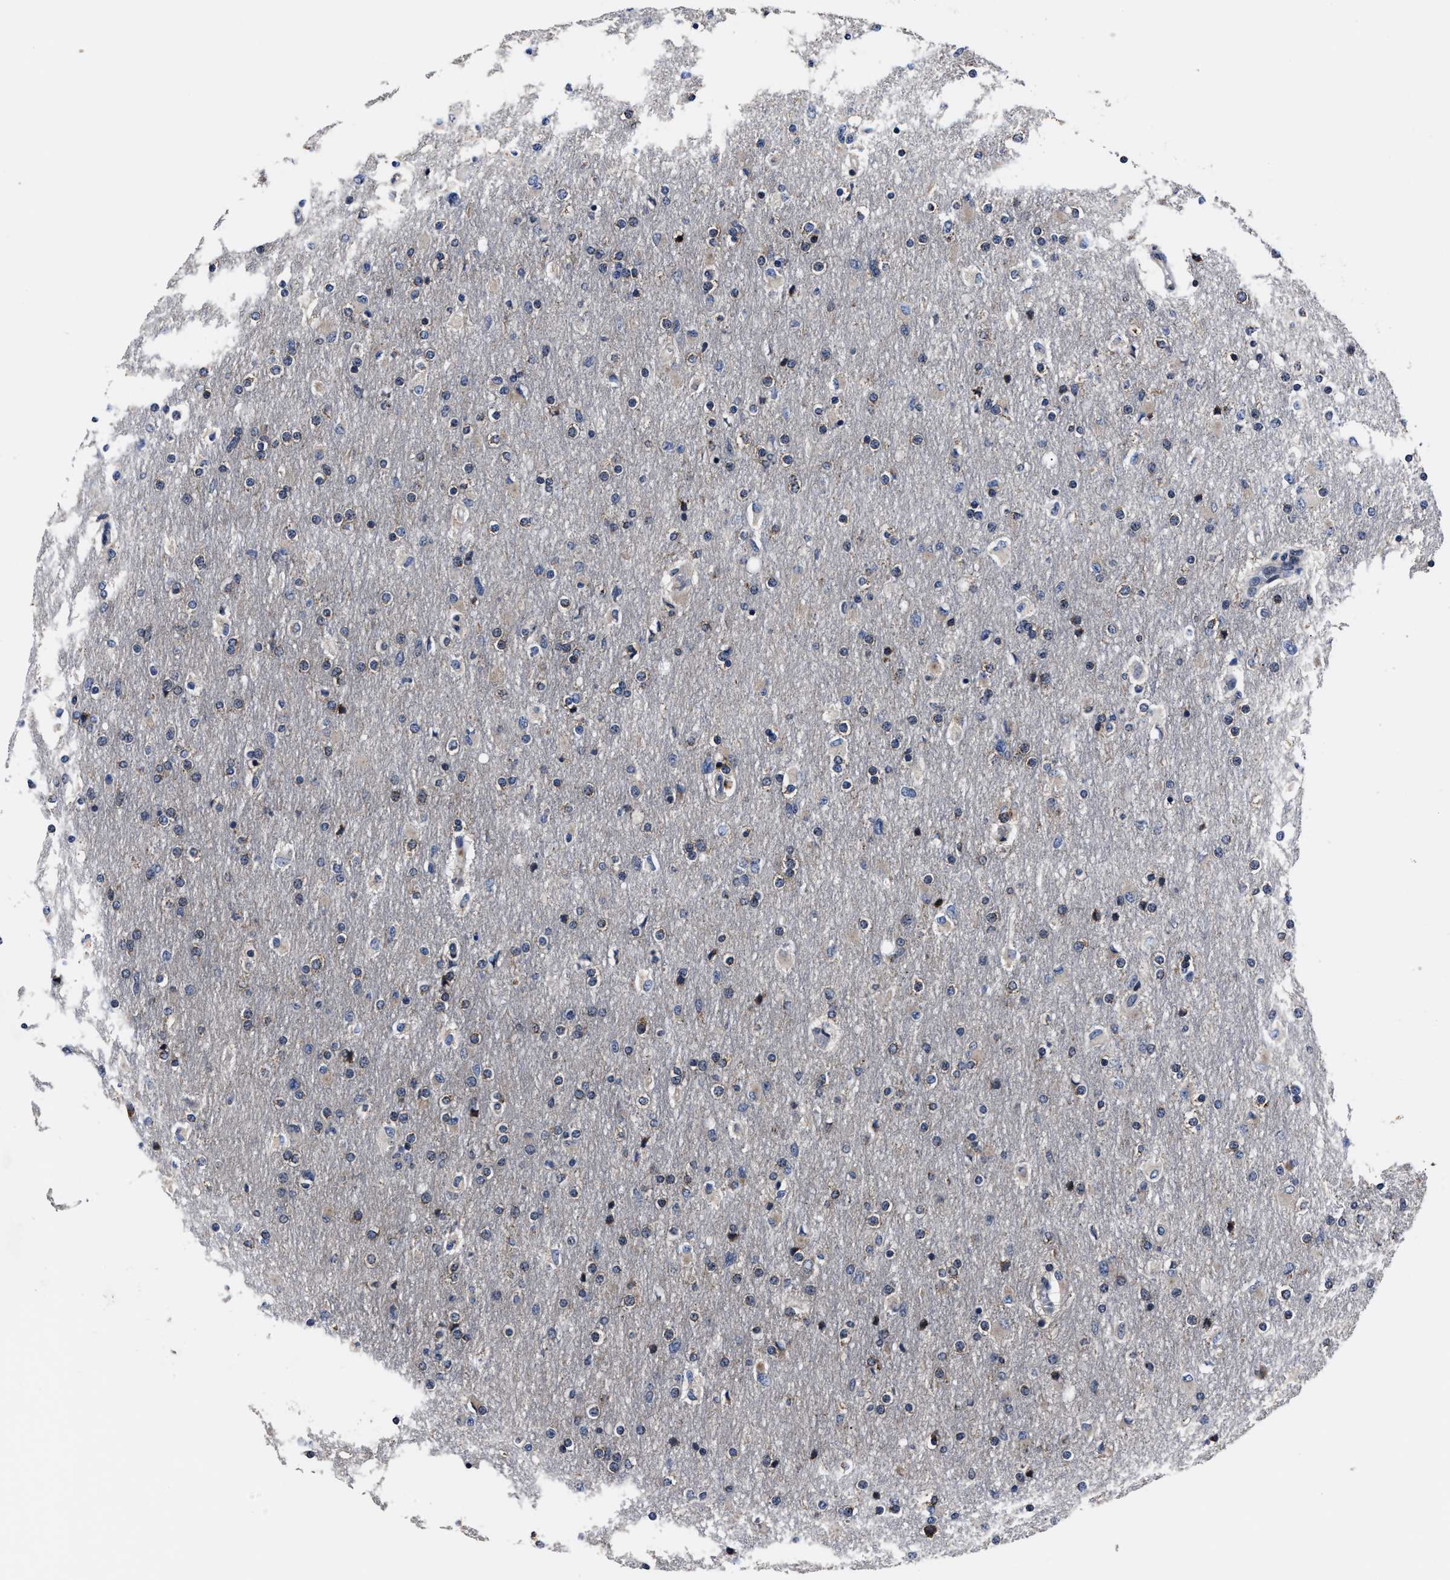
{"staining": {"intensity": "weak", "quantity": "<25%", "location": "cytoplasmic/membranous"}, "tissue": "glioma", "cell_type": "Tumor cells", "image_type": "cancer", "snomed": [{"axis": "morphology", "description": "Glioma, malignant, High grade"}, {"axis": "topography", "description": "Cerebral cortex"}], "caption": "High magnification brightfield microscopy of glioma stained with DAB (brown) and counterstained with hematoxylin (blue): tumor cells show no significant positivity. (DAB IHC visualized using brightfield microscopy, high magnification).", "gene": "RSBN1L", "patient": {"sex": "female", "age": 36}}